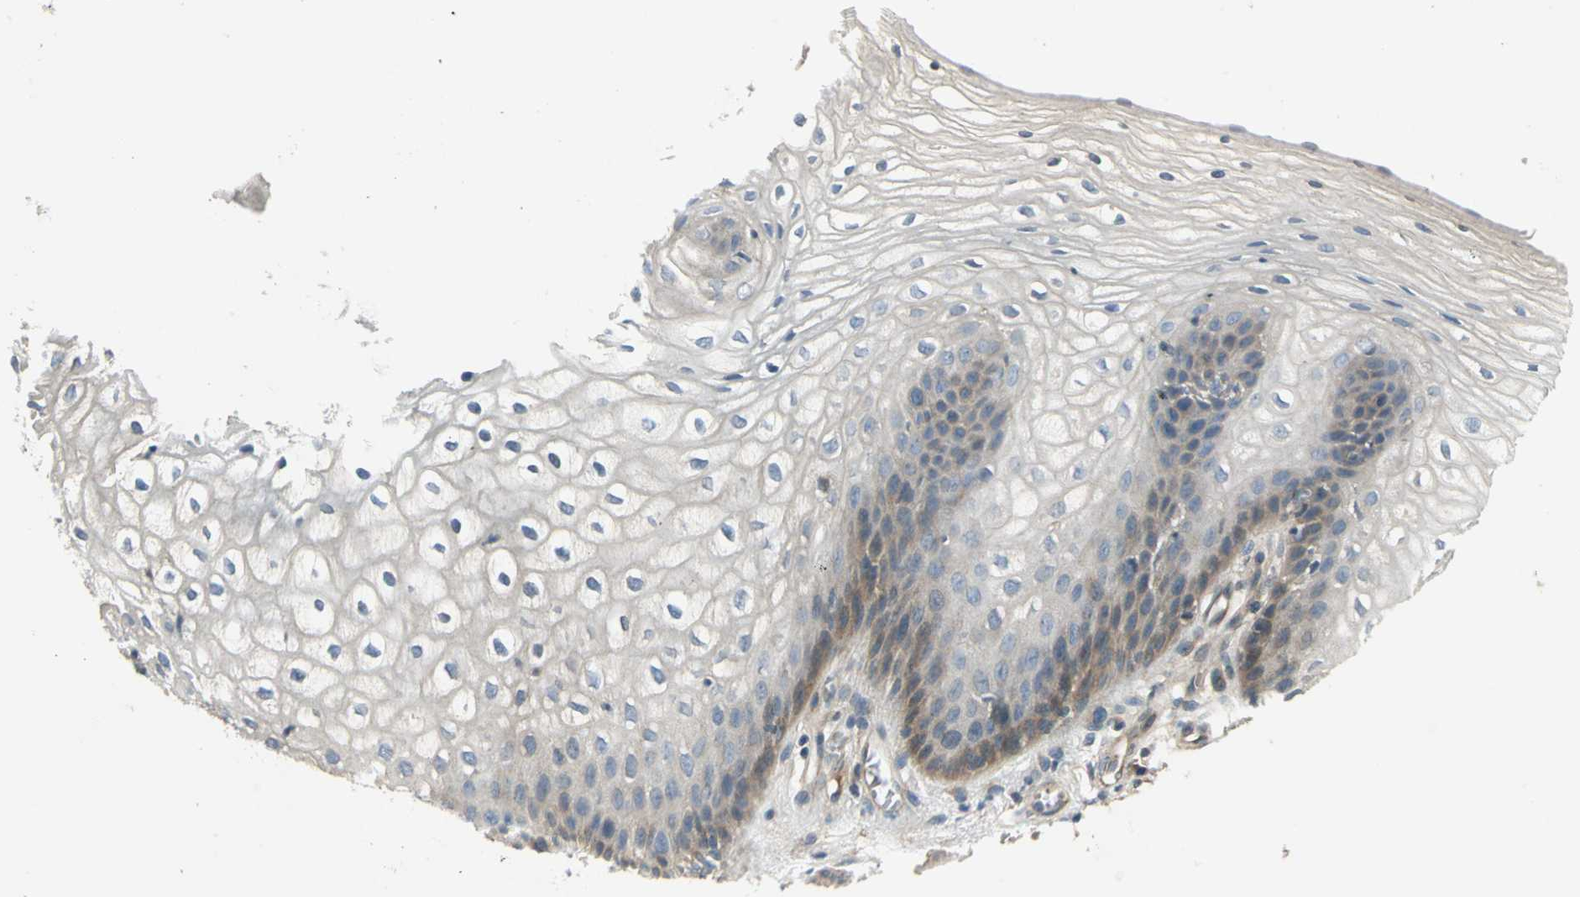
{"staining": {"intensity": "moderate", "quantity": "<25%", "location": "cytoplasmic/membranous"}, "tissue": "vagina", "cell_type": "Squamous epithelial cells", "image_type": "normal", "snomed": [{"axis": "morphology", "description": "Normal tissue, NOS"}, {"axis": "topography", "description": "Vagina"}], "caption": "This is a photomicrograph of IHC staining of benign vagina, which shows moderate positivity in the cytoplasmic/membranous of squamous epithelial cells.", "gene": "PRKAA1", "patient": {"sex": "female", "age": 34}}